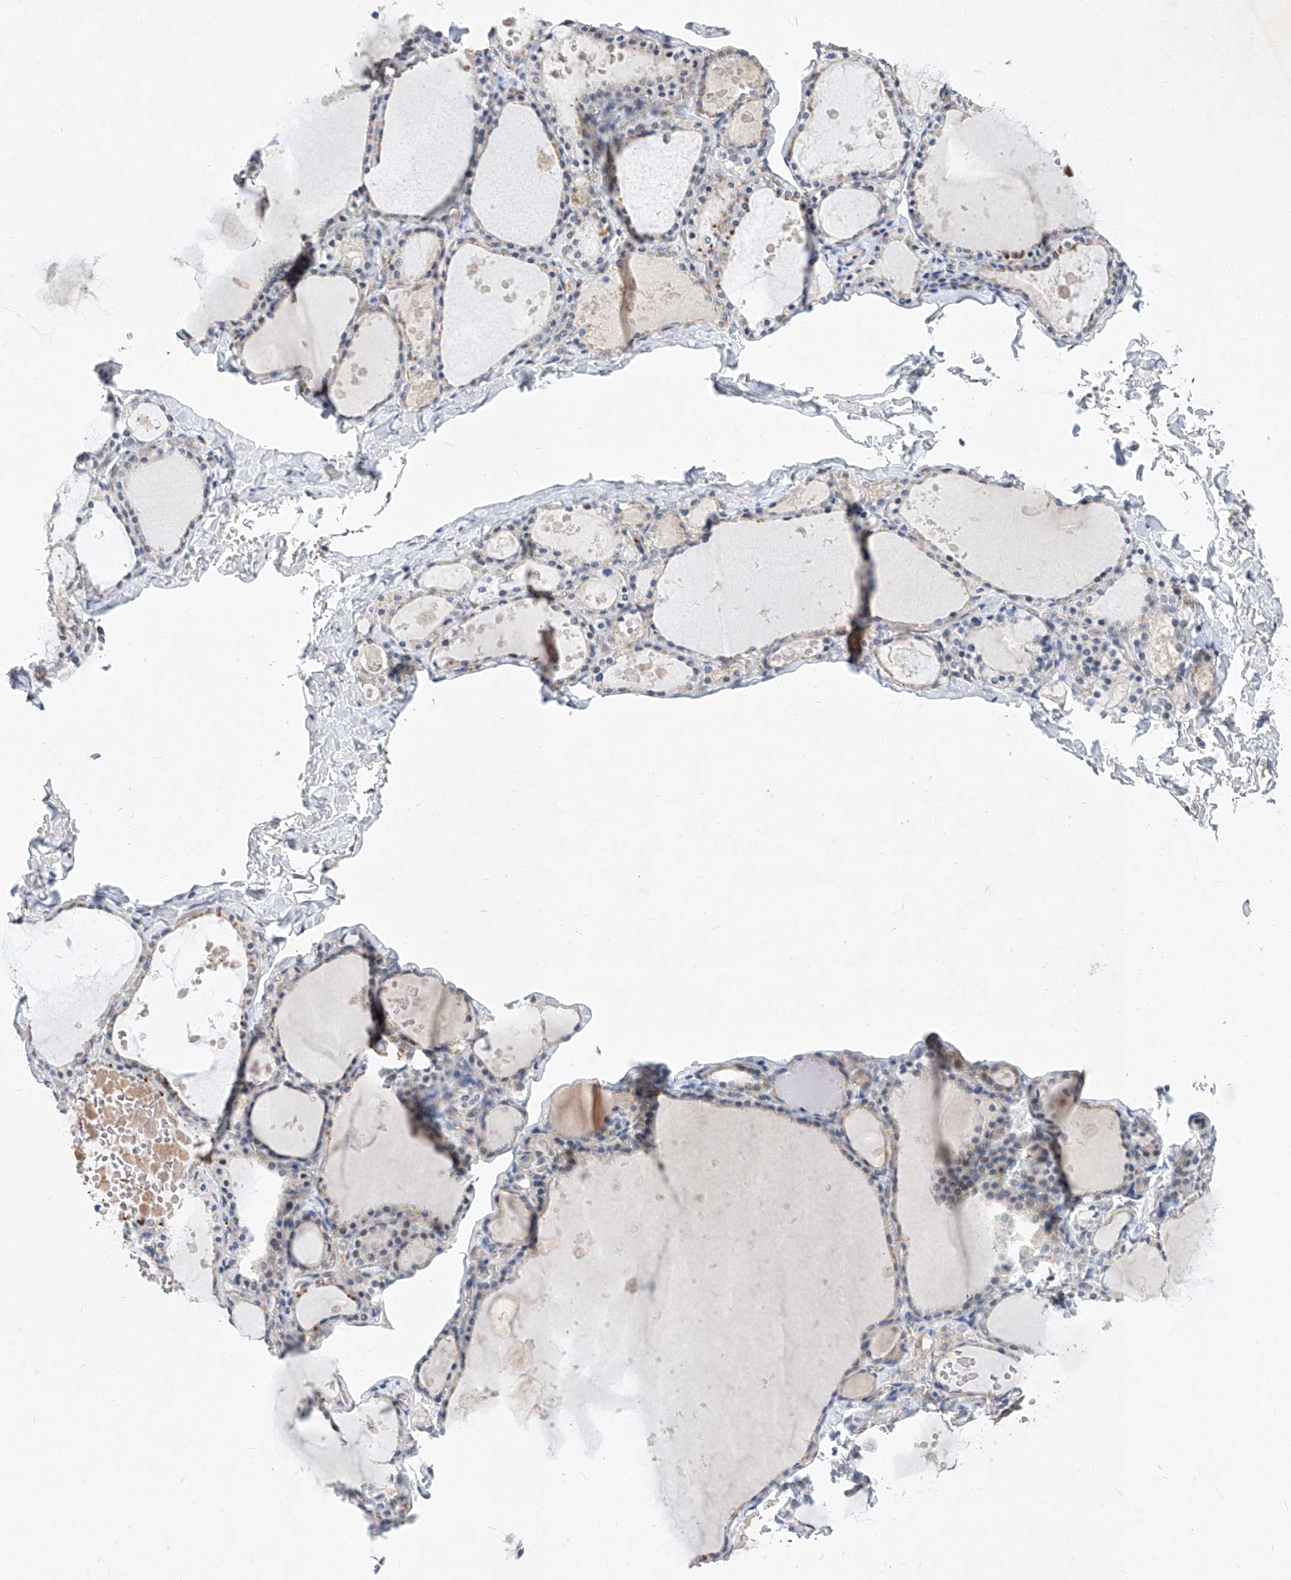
{"staining": {"intensity": "negative", "quantity": "none", "location": "none"}, "tissue": "thyroid gland", "cell_type": "Glandular cells", "image_type": "normal", "snomed": [{"axis": "morphology", "description": "Normal tissue, NOS"}, {"axis": "topography", "description": "Thyroid gland"}], "caption": "The micrograph demonstrates no staining of glandular cells in unremarkable thyroid gland. (Stains: DAB (3,3'-diaminobenzidine) immunohistochemistry (IHC) with hematoxylin counter stain, Microscopy: brightfield microscopy at high magnification).", "gene": "MX2", "patient": {"sex": "male", "age": 56}}